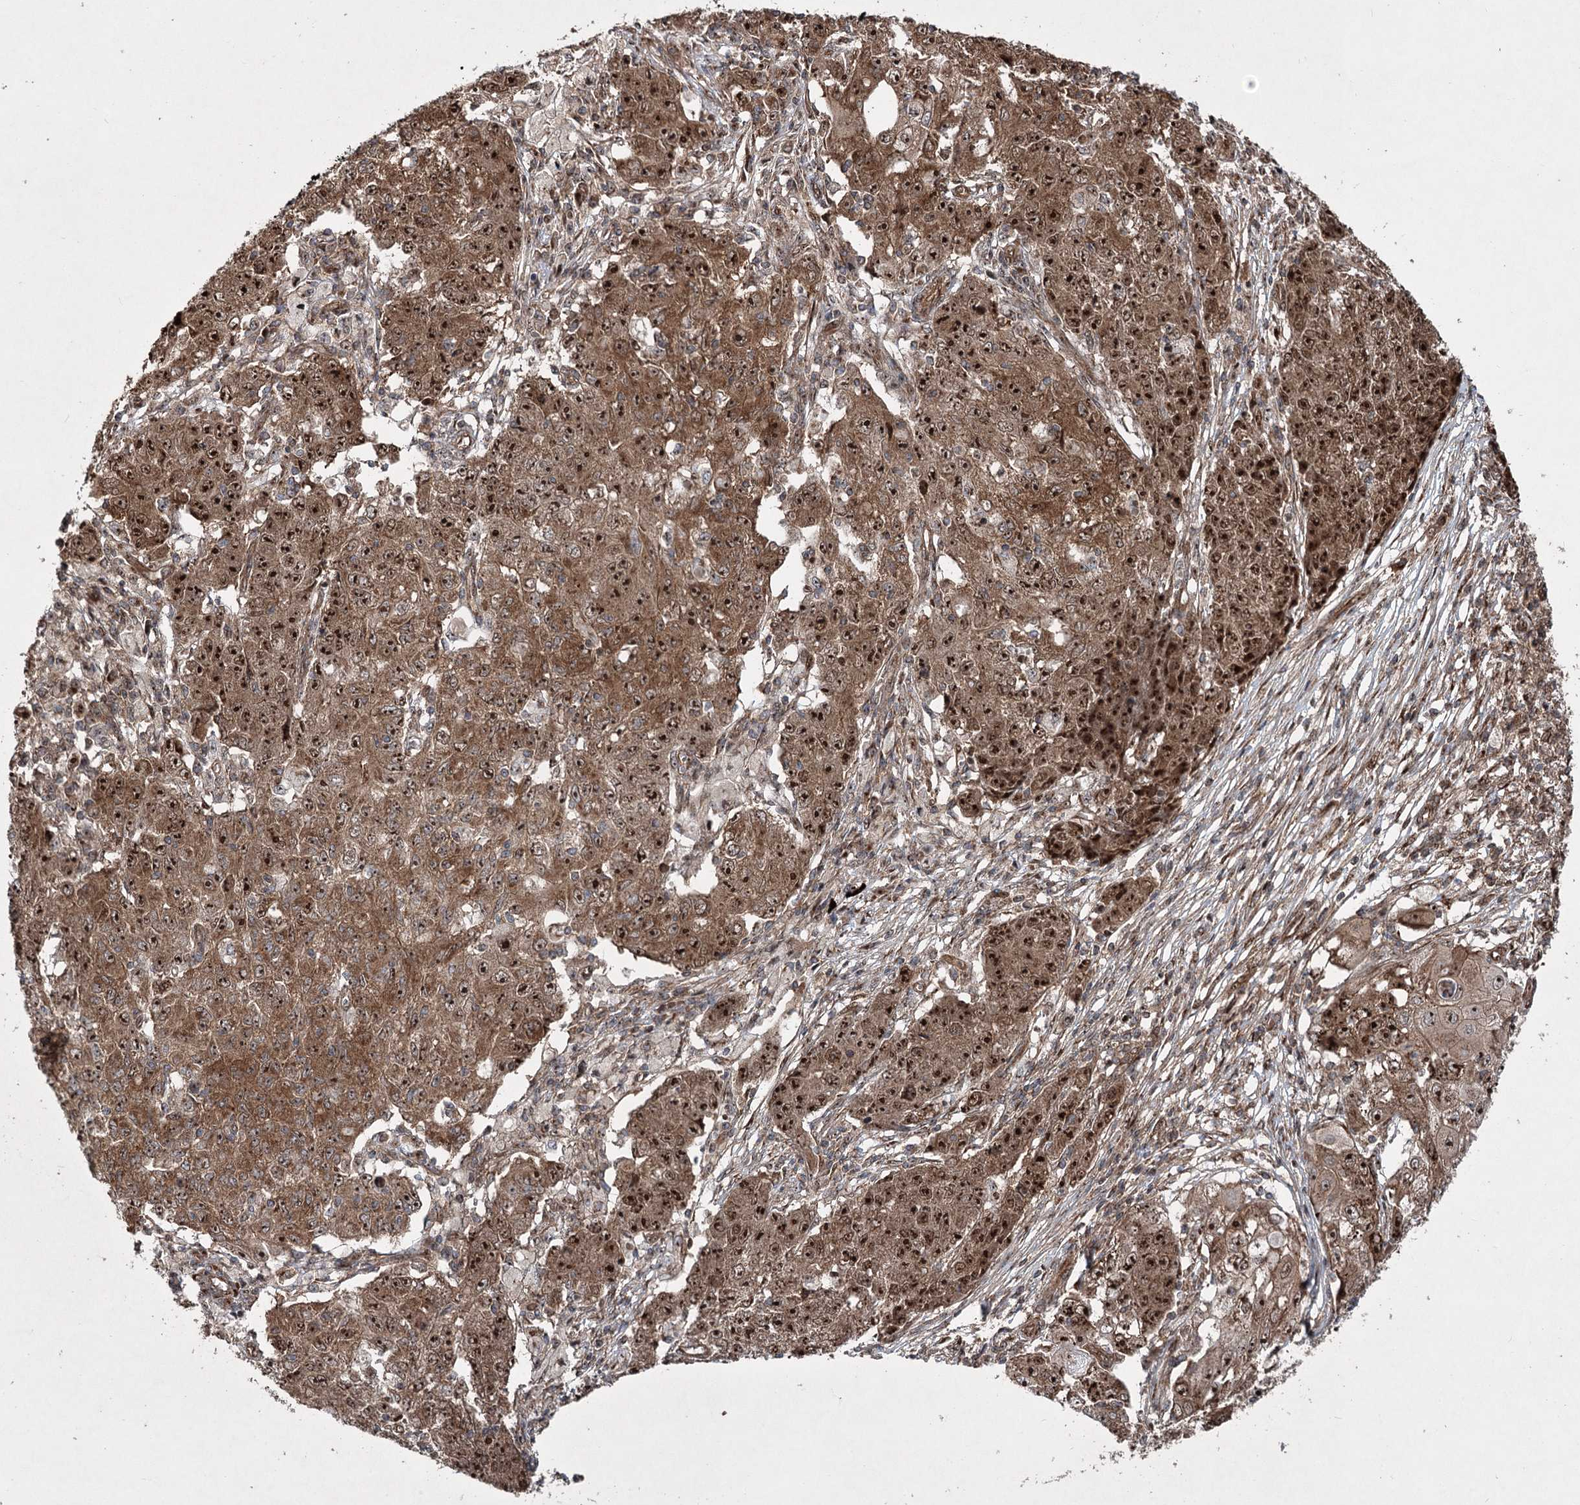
{"staining": {"intensity": "strong", "quantity": ">75%", "location": "cytoplasmic/membranous,nuclear"}, "tissue": "ovarian cancer", "cell_type": "Tumor cells", "image_type": "cancer", "snomed": [{"axis": "morphology", "description": "Carcinoma, endometroid"}, {"axis": "topography", "description": "Ovary"}], "caption": "Endometroid carcinoma (ovarian) stained with DAB (3,3'-diaminobenzidine) IHC reveals high levels of strong cytoplasmic/membranous and nuclear positivity in approximately >75% of tumor cells. (DAB IHC with brightfield microscopy, high magnification).", "gene": "SERINC5", "patient": {"sex": "female", "age": 42}}